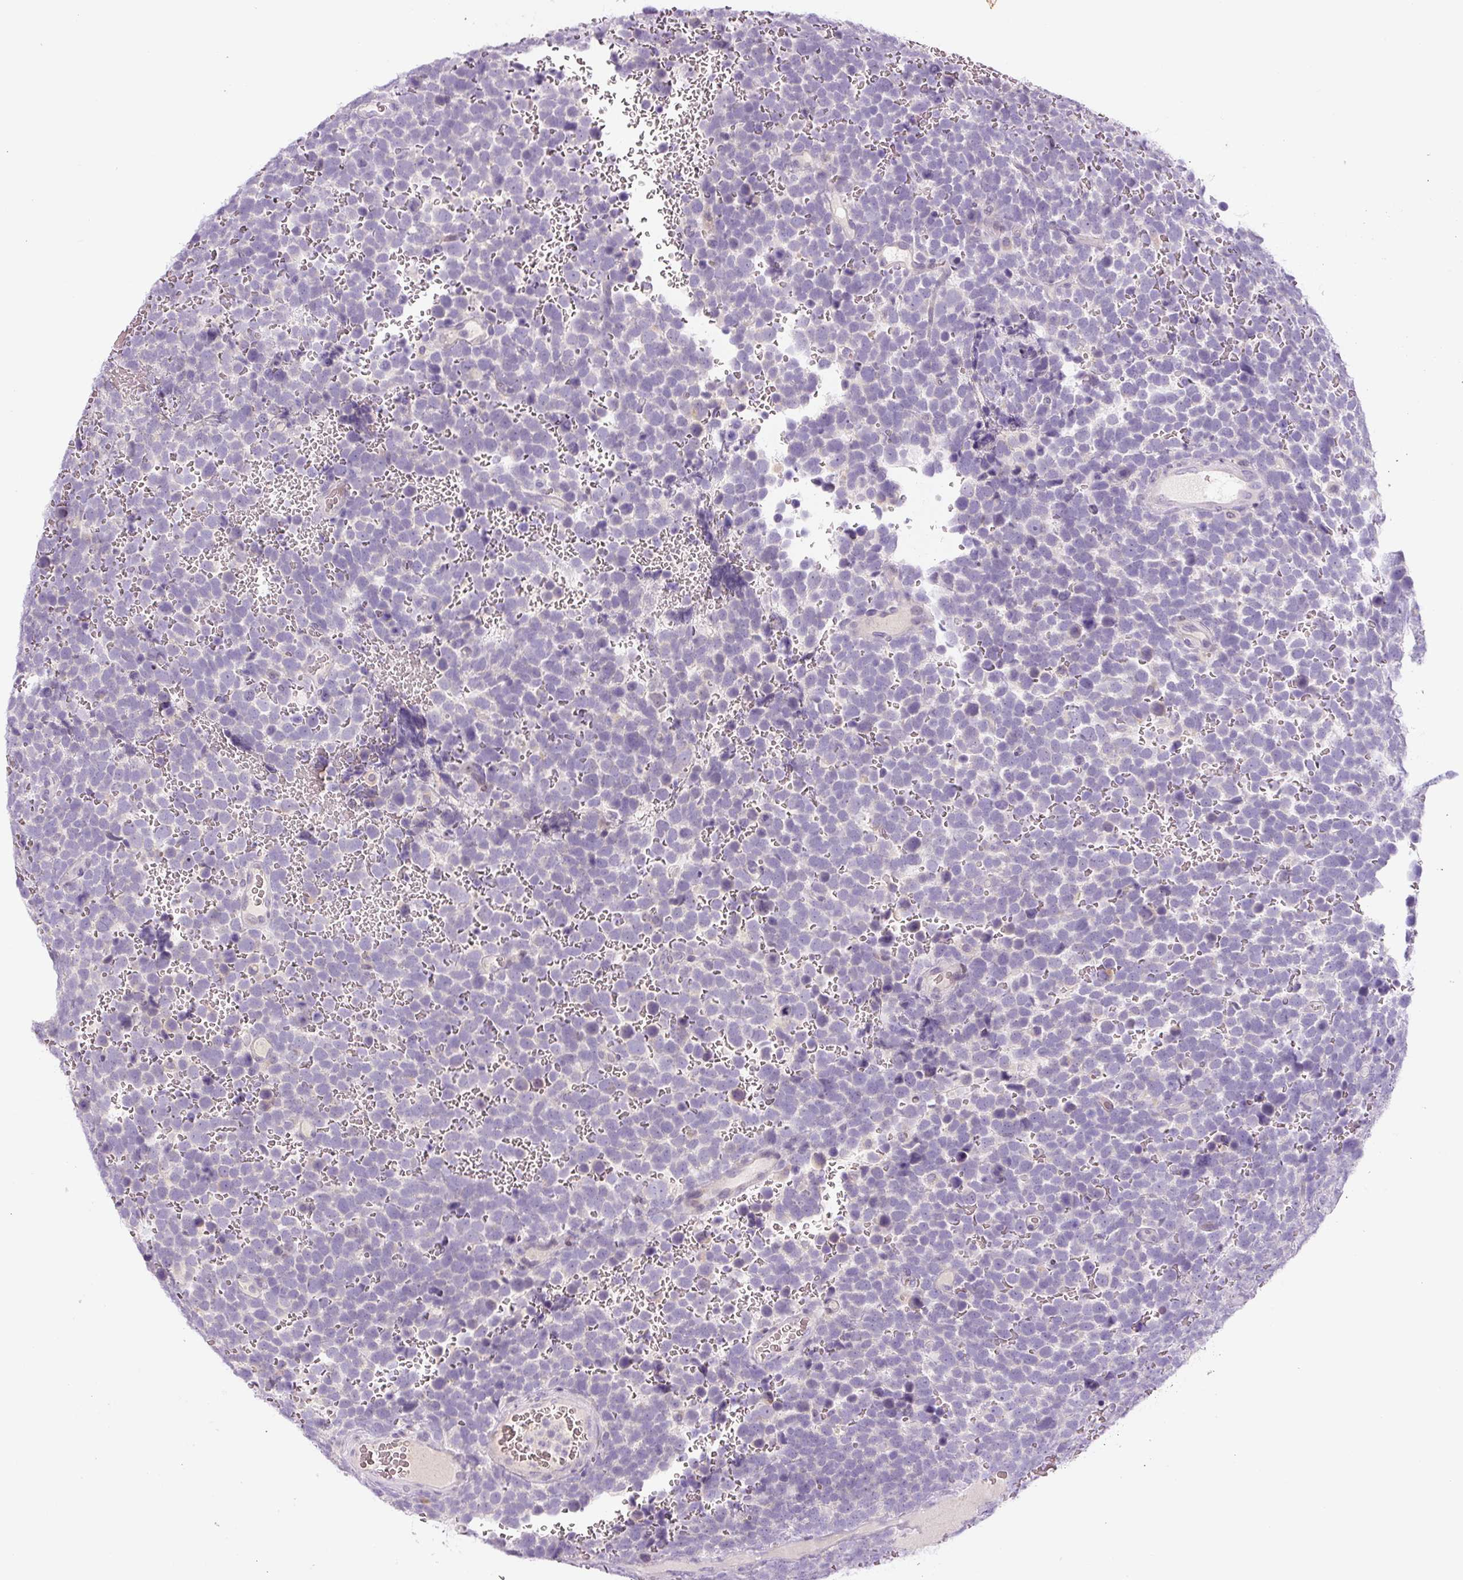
{"staining": {"intensity": "negative", "quantity": "none", "location": "none"}, "tissue": "urothelial cancer", "cell_type": "Tumor cells", "image_type": "cancer", "snomed": [{"axis": "morphology", "description": "Urothelial carcinoma, High grade"}, {"axis": "topography", "description": "Urinary bladder"}], "caption": "Image shows no protein expression in tumor cells of high-grade urothelial carcinoma tissue.", "gene": "YIF1B", "patient": {"sex": "female", "age": 82}}